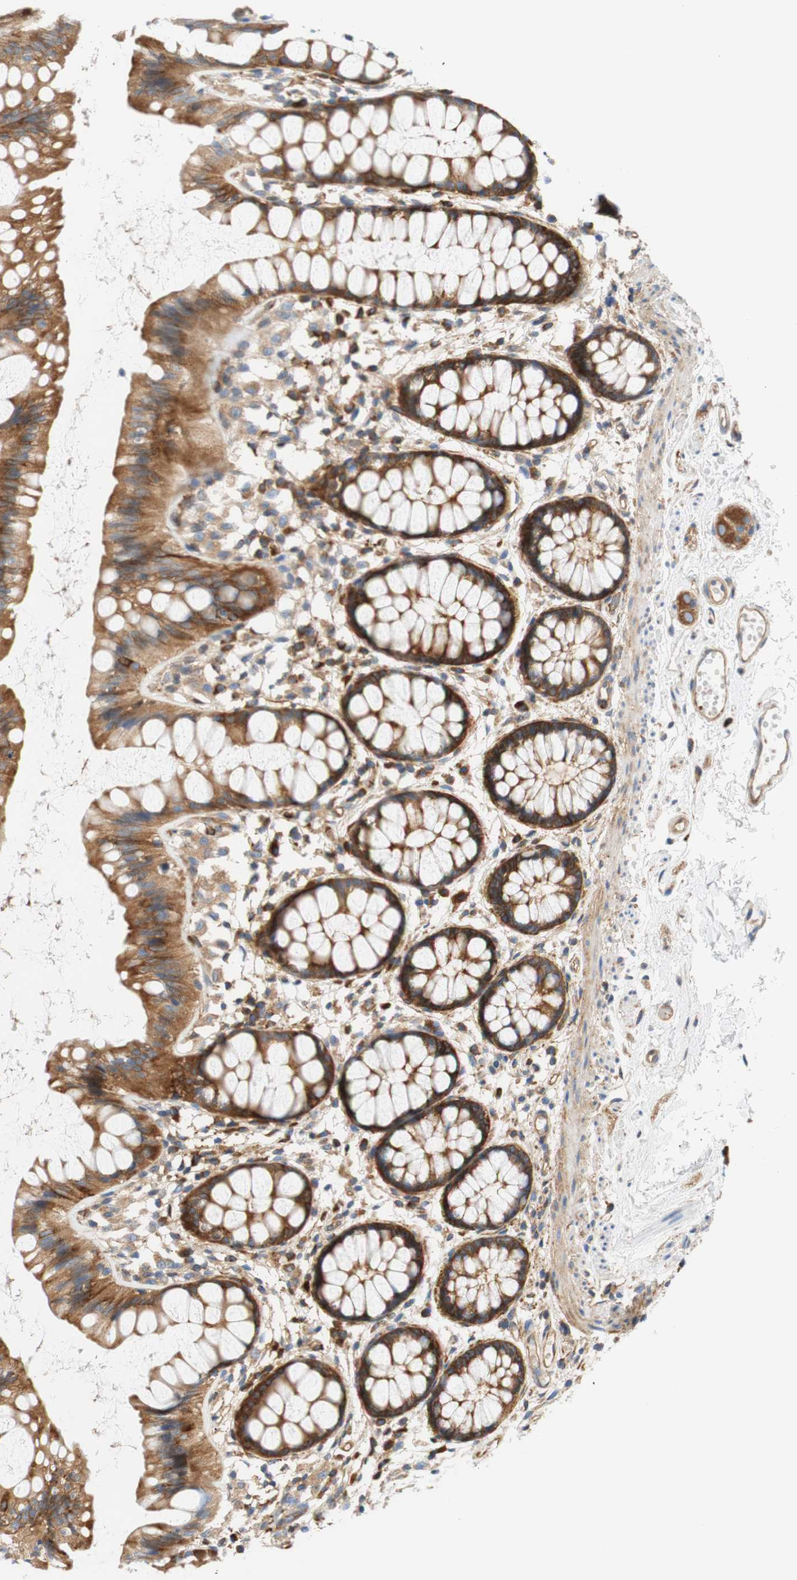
{"staining": {"intensity": "moderate", "quantity": ">75%", "location": "cytoplasmic/membranous"}, "tissue": "rectum", "cell_type": "Glandular cells", "image_type": "normal", "snomed": [{"axis": "morphology", "description": "Normal tissue, NOS"}, {"axis": "topography", "description": "Rectum"}], "caption": "Brown immunohistochemical staining in benign human rectum exhibits moderate cytoplasmic/membranous staining in about >75% of glandular cells. (Brightfield microscopy of DAB IHC at high magnification).", "gene": "STOM", "patient": {"sex": "female", "age": 66}}